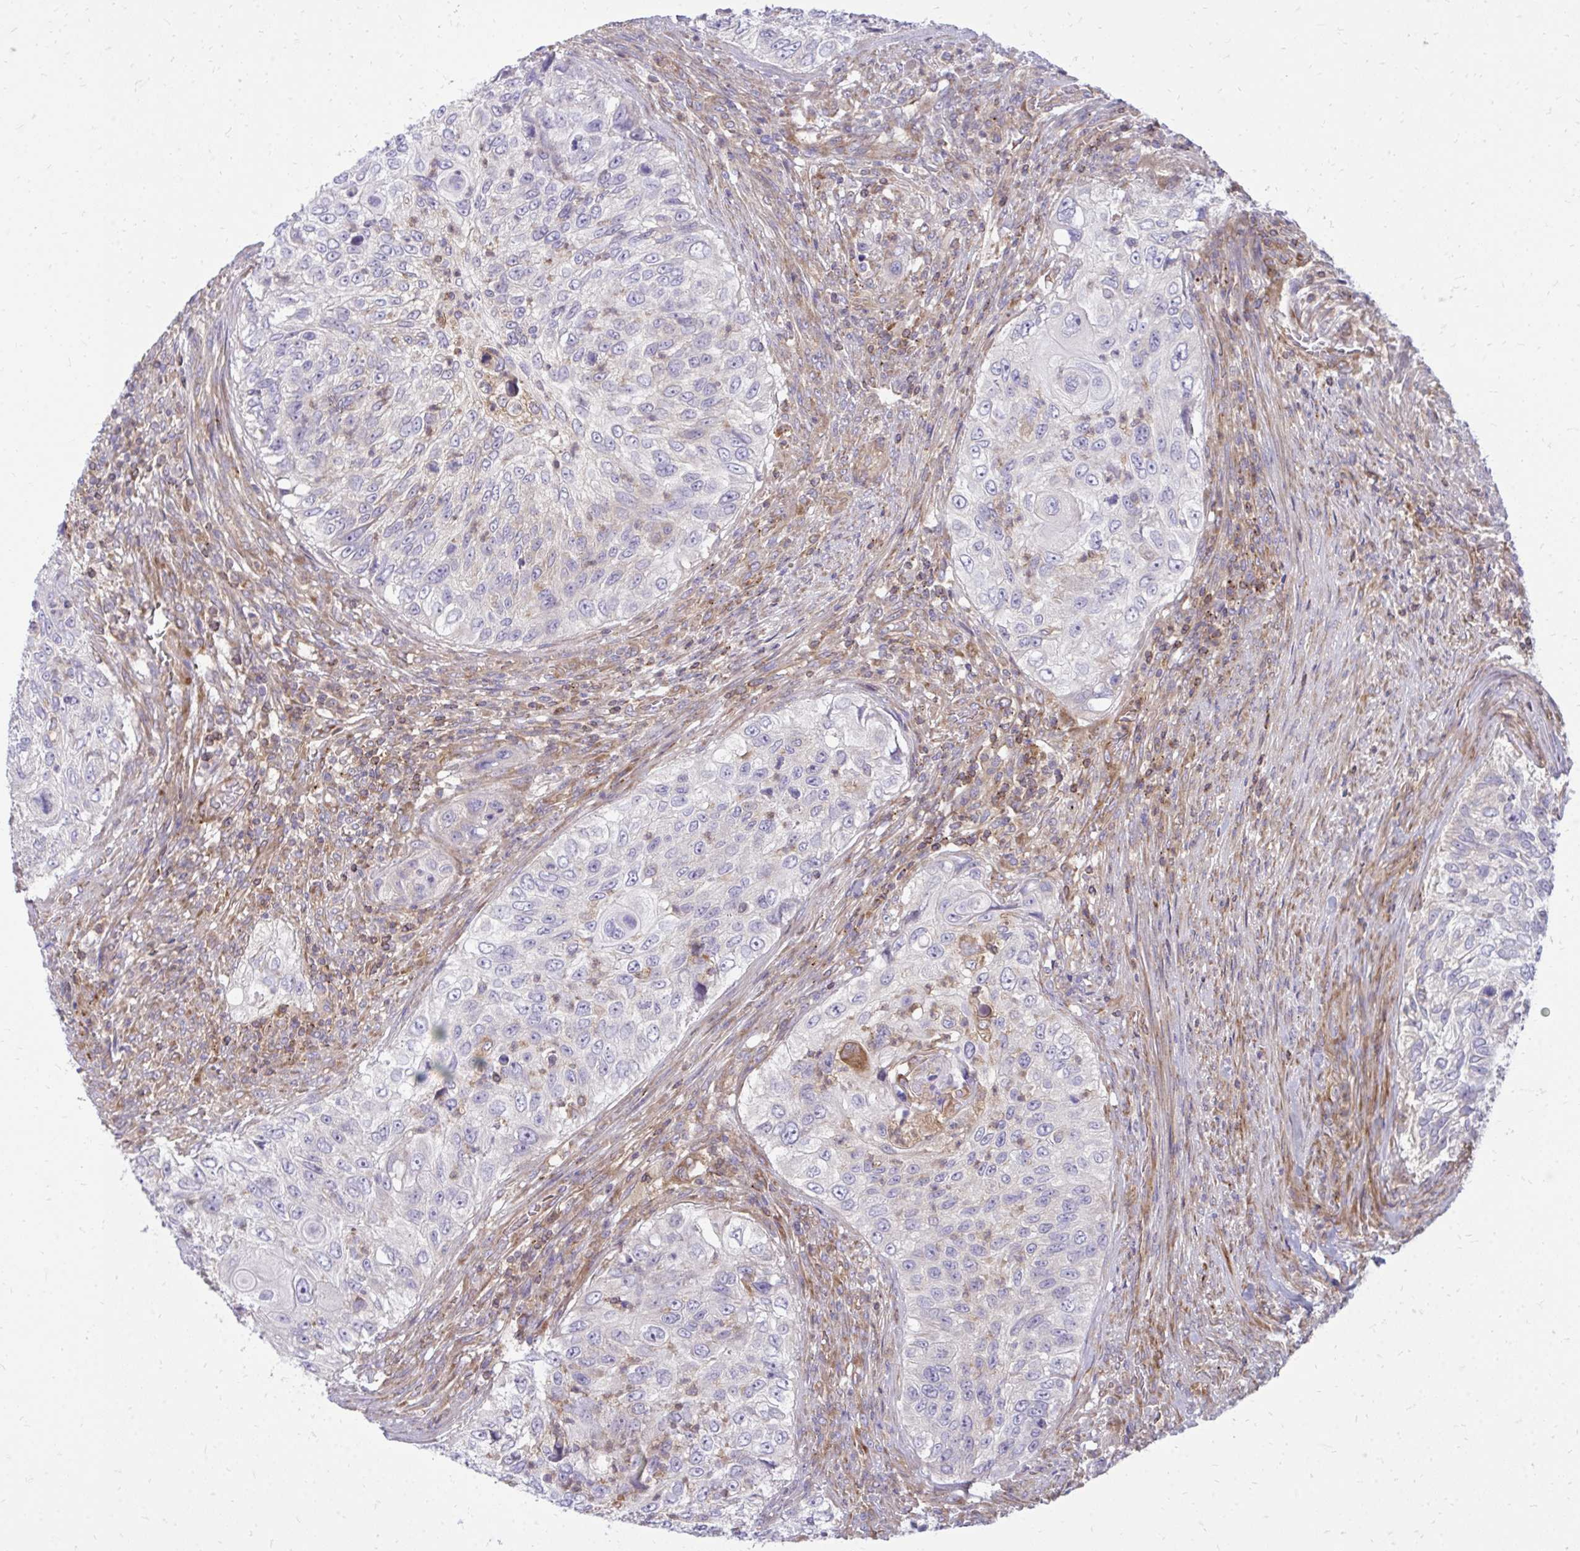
{"staining": {"intensity": "weak", "quantity": "<25%", "location": "cytoplasmic/membranous"}, "tissue": "urothelial cancer", "cell_type": "Tumor cells", "image_type": "cancer", "snomed": [{"axis": "morphology", "description": "Urothelial carcinoma, High grade"}, {"axis": "topography", "description": "Urinary bladder"}], "caption": "The immunohistochemistry (IHC) photomicrograph has no significant positivity in tumor cells of urothelial cancer tissue. (Stains: DAB (3,3'-diaminobenzidine) immunohistochemistry (IHC) with hematoxylin counter stain, Microscopy: brightfield microscopy at high magnification).", "gene": "ASAP1", "patient": {"sex": "female", "age": 60}}